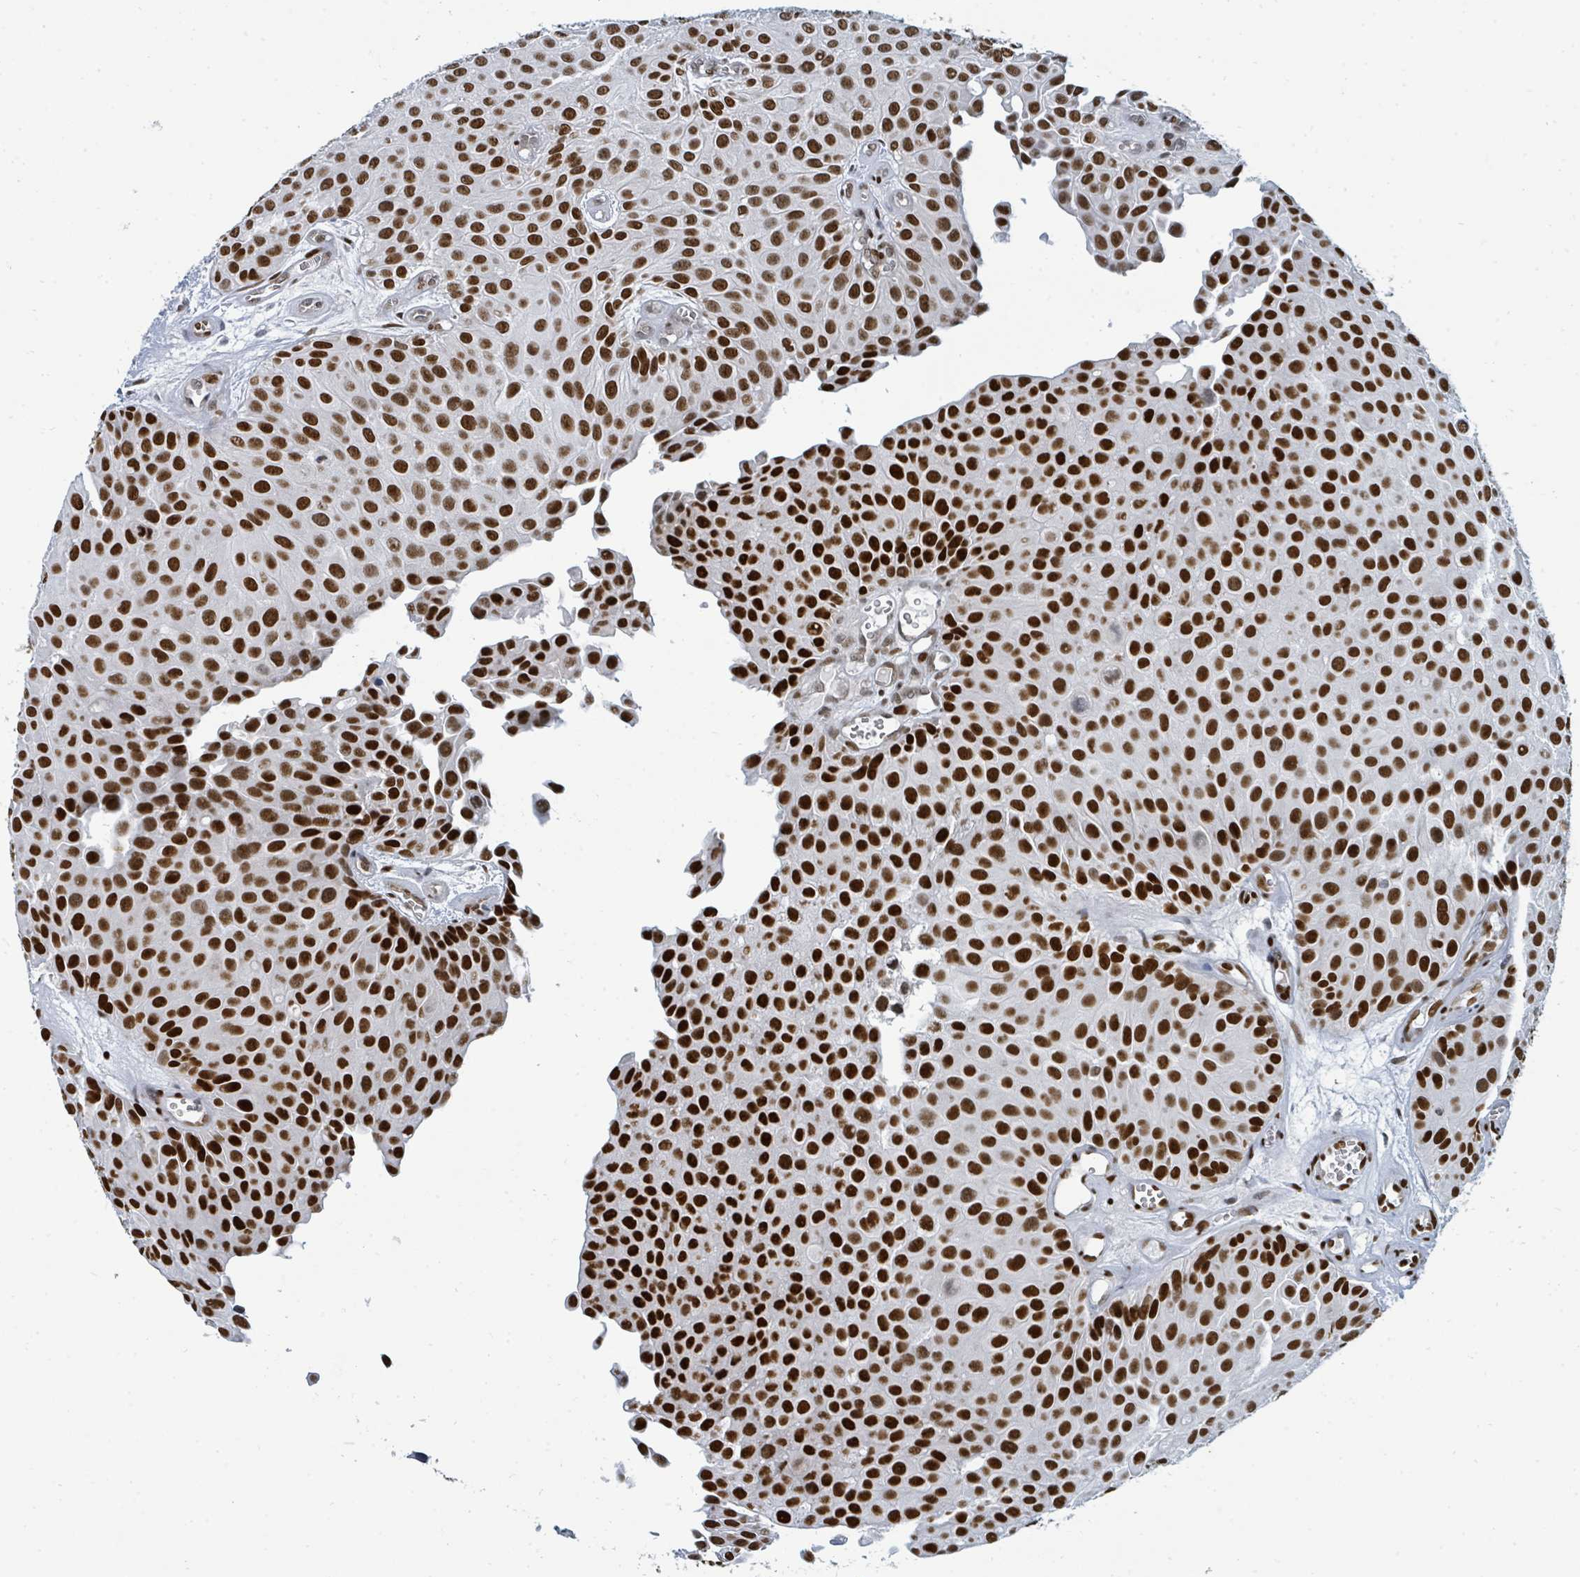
{"staining": {"intensity": "strong", "quantity": ">75%", "location": "nuclear"}, "tissue": "urothelial cancer", "cell_type": "Tumor cells", "image_type": "cancer", "snomed": [{"axis": "morphology", "description": "Urothelial carcinoma, Low grade"}, {"axis": "topography", "description": "Urinary bladder"}], "caption": "Brown immunohistochemical staining in human urothelial cancer exhibits strong nuclear positivity in about >75% of tumor cells.", "gene": "SUMO4", "patient": {"sex": "male", "age": 88}}